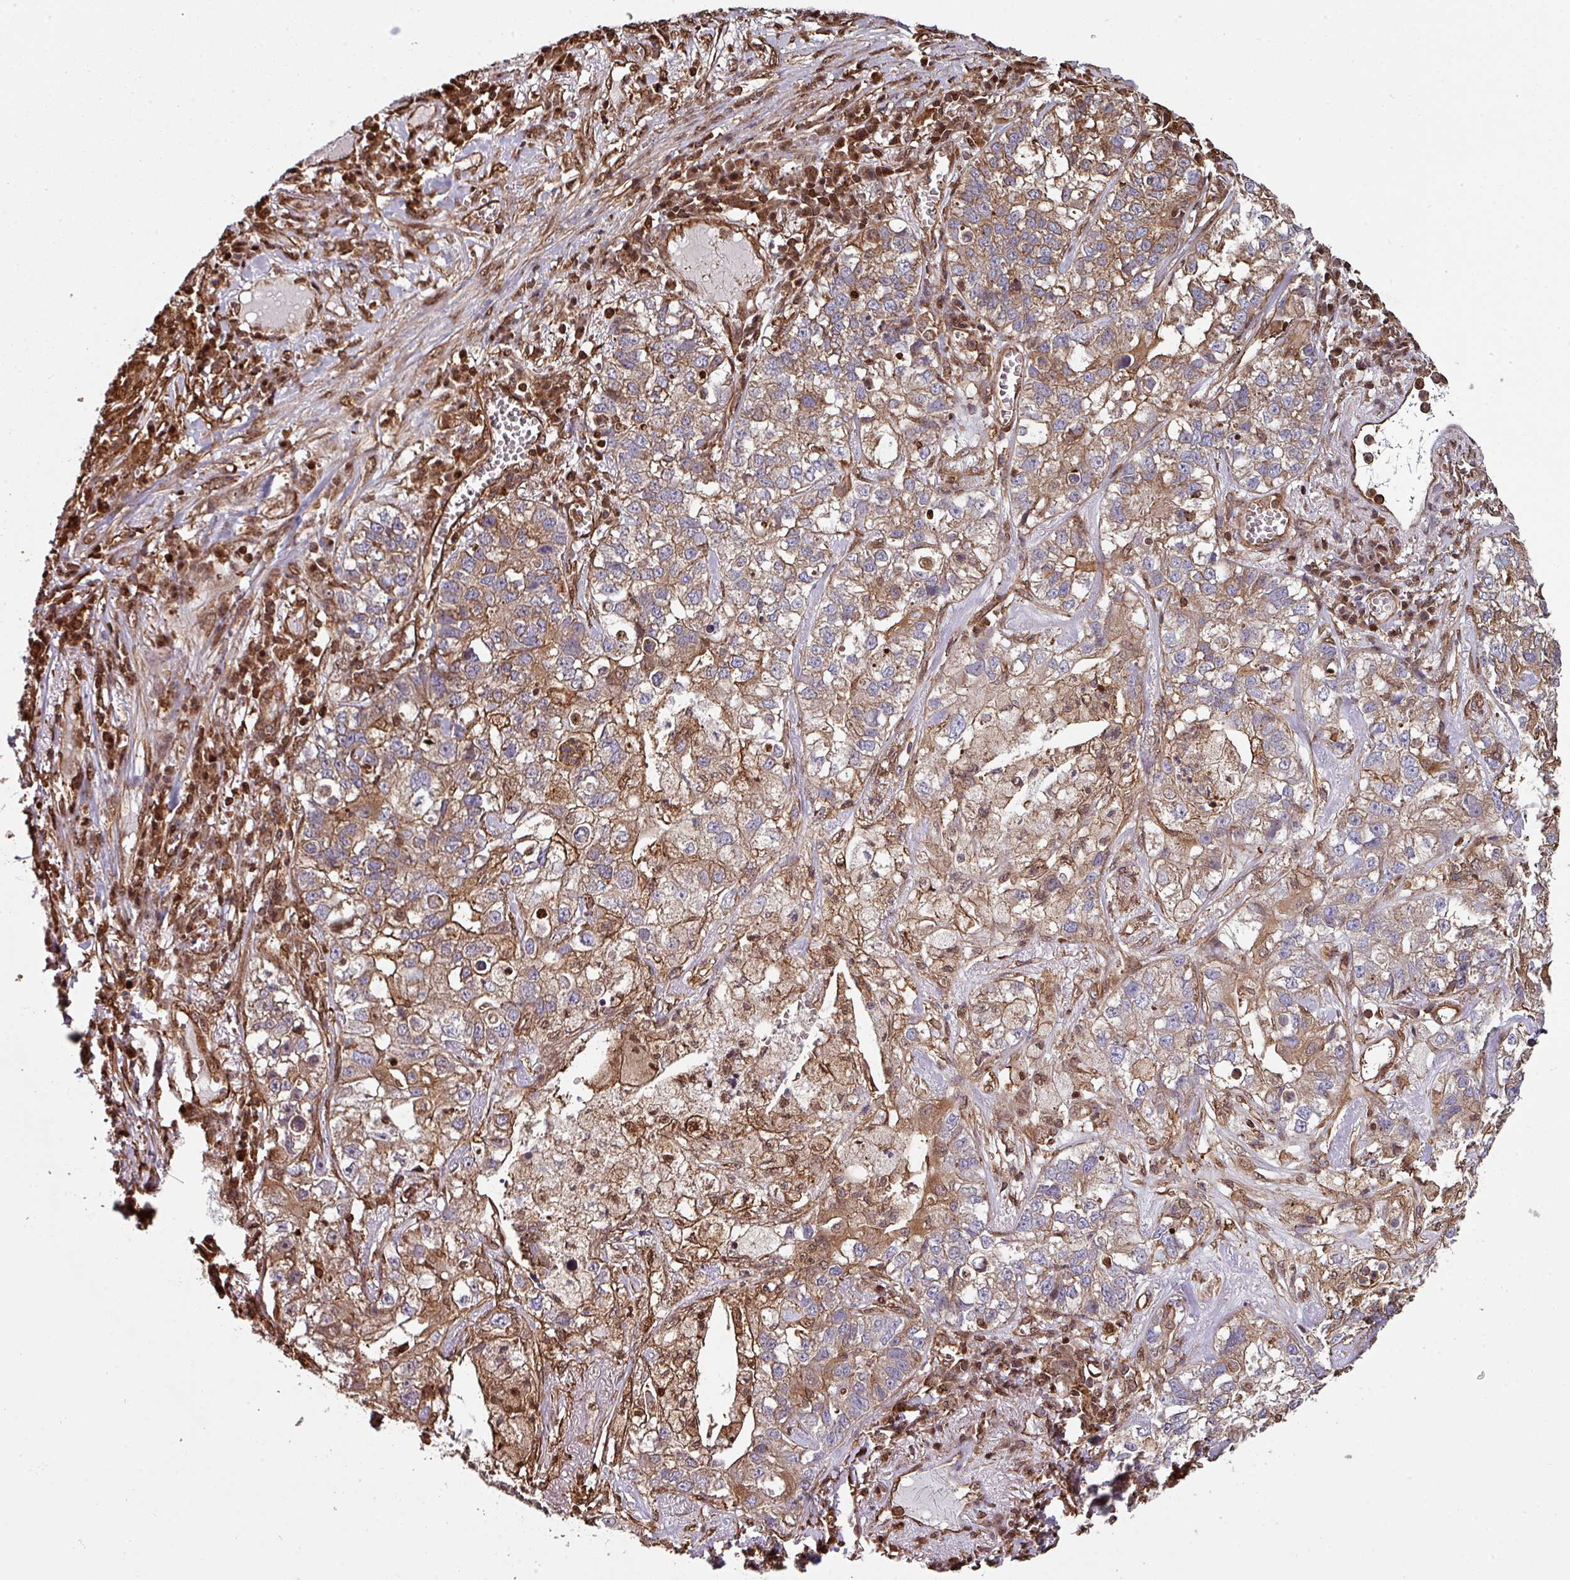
{"staining": {"intensity": "moderate", "quantity": ">75%", "location": "cytoplasmic/membranous,nuclear"}, "tissue": "lung cancer", "cell_type": "Tumor cells", "image_type": "cancer", "snomed": [{"axis": "morphology", "description": "Adenocarcinoma, NOS"}, {"axis": "topography", "description": "Lung"}], "caption": "Protein staining of lung adenocarcinoma tissue reveals moderate cytoplasmic/membranous and nuclear positivity in approximately >75% of tumor cells.", "gene": "ANO9", "patient": {"sex": "male", "age": 49}}